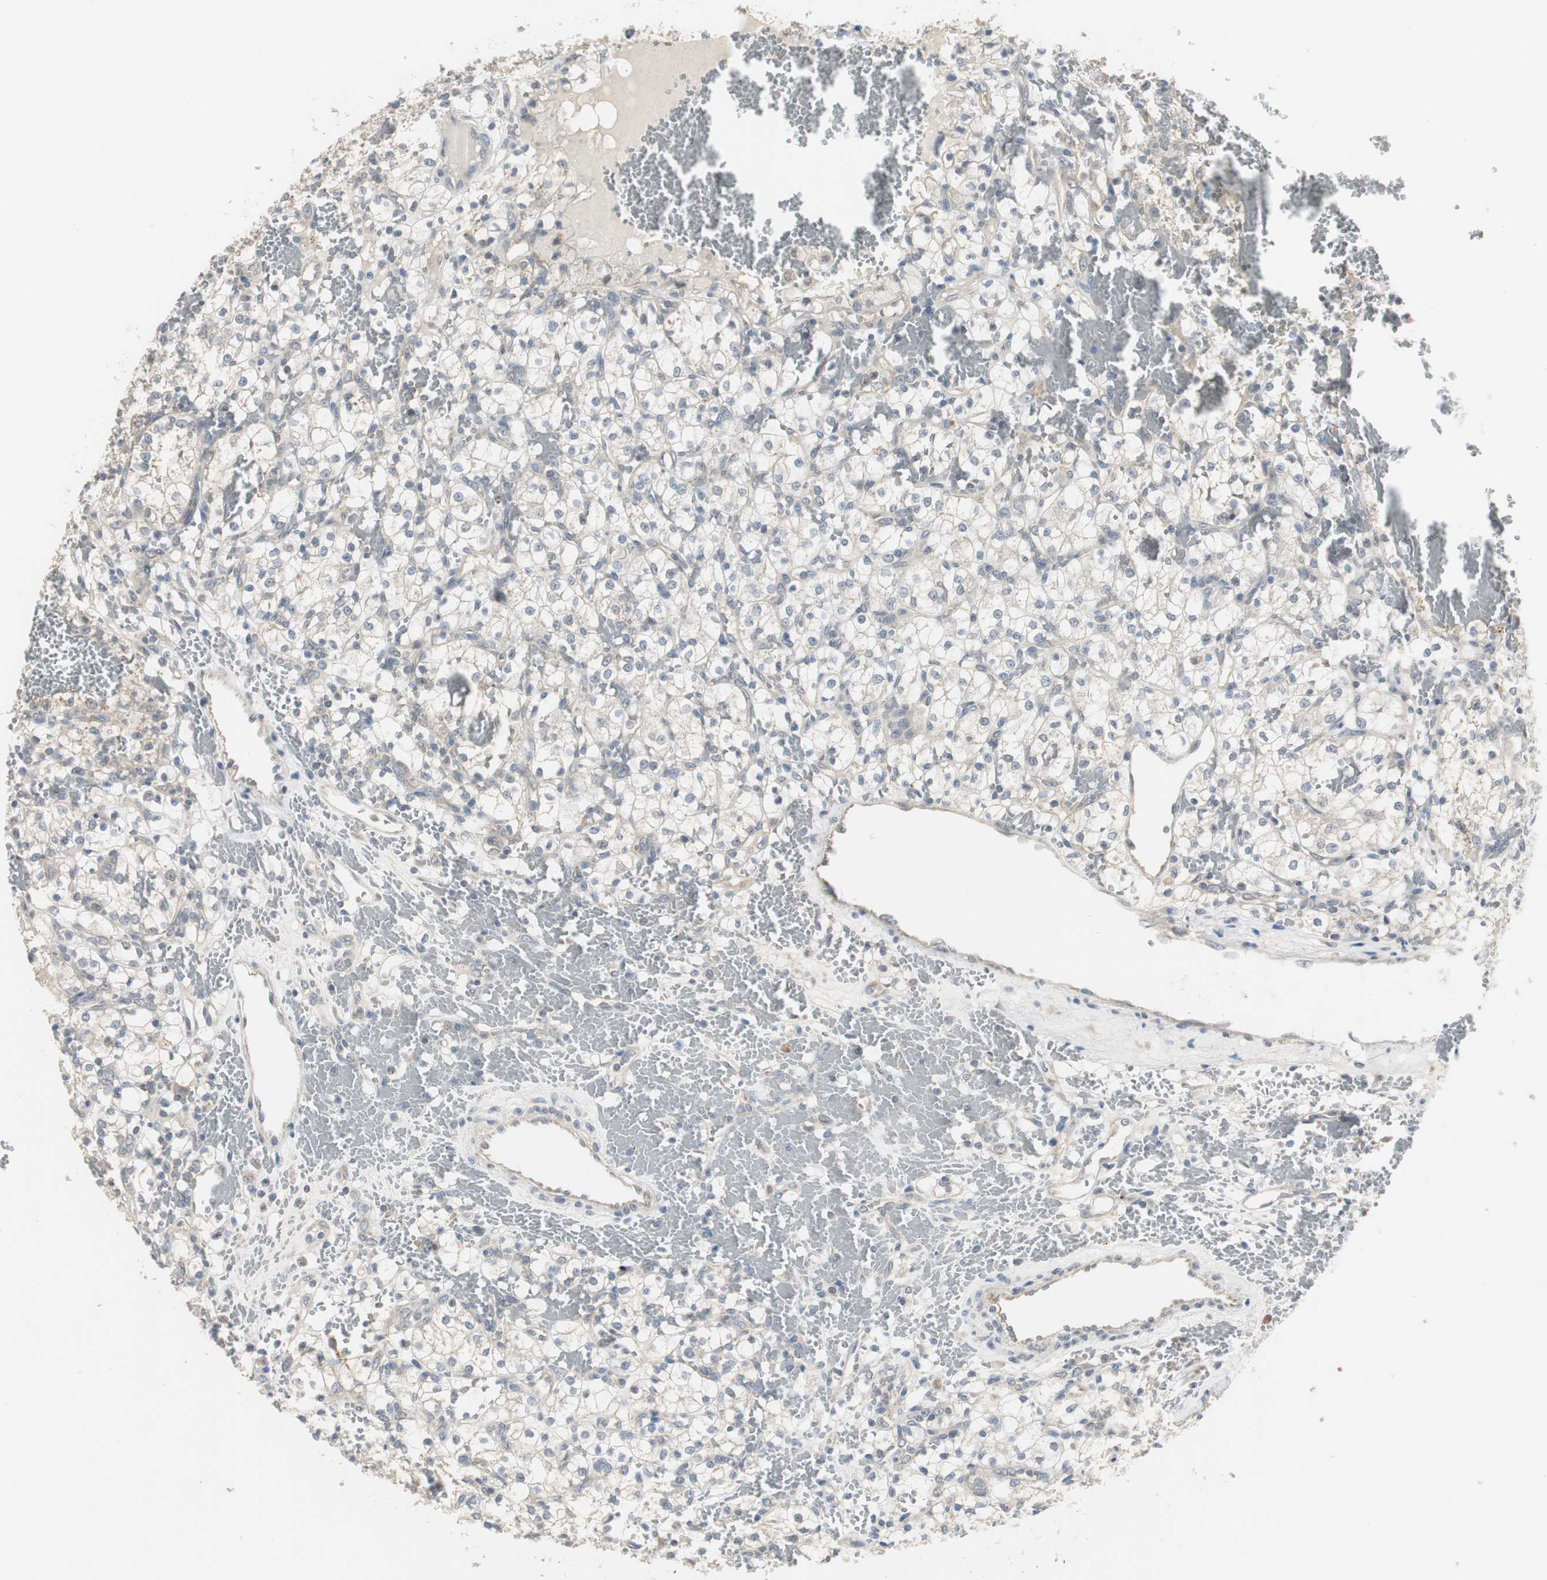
{"staining": {"intensity": "negative", "quantity": "none", "location": "none"}, "tissue": "renal cancer", "cell_type": "Tumor cells", "image_type": "cancer", "snomed": [{"axis": "morphology", "description": "Adenocarcinoma, NOS"}, {"axis": "topography", "description": "Kidney"}], "caption": "DAB (3,3'-diaminobenzidine) immunohistochemical staining of renal cancer (adenocarcinoma) demonstrates no significant positivity in tumor cells.", "gene": "MYT1", "patient": {"sex": "female", "age": 60}}